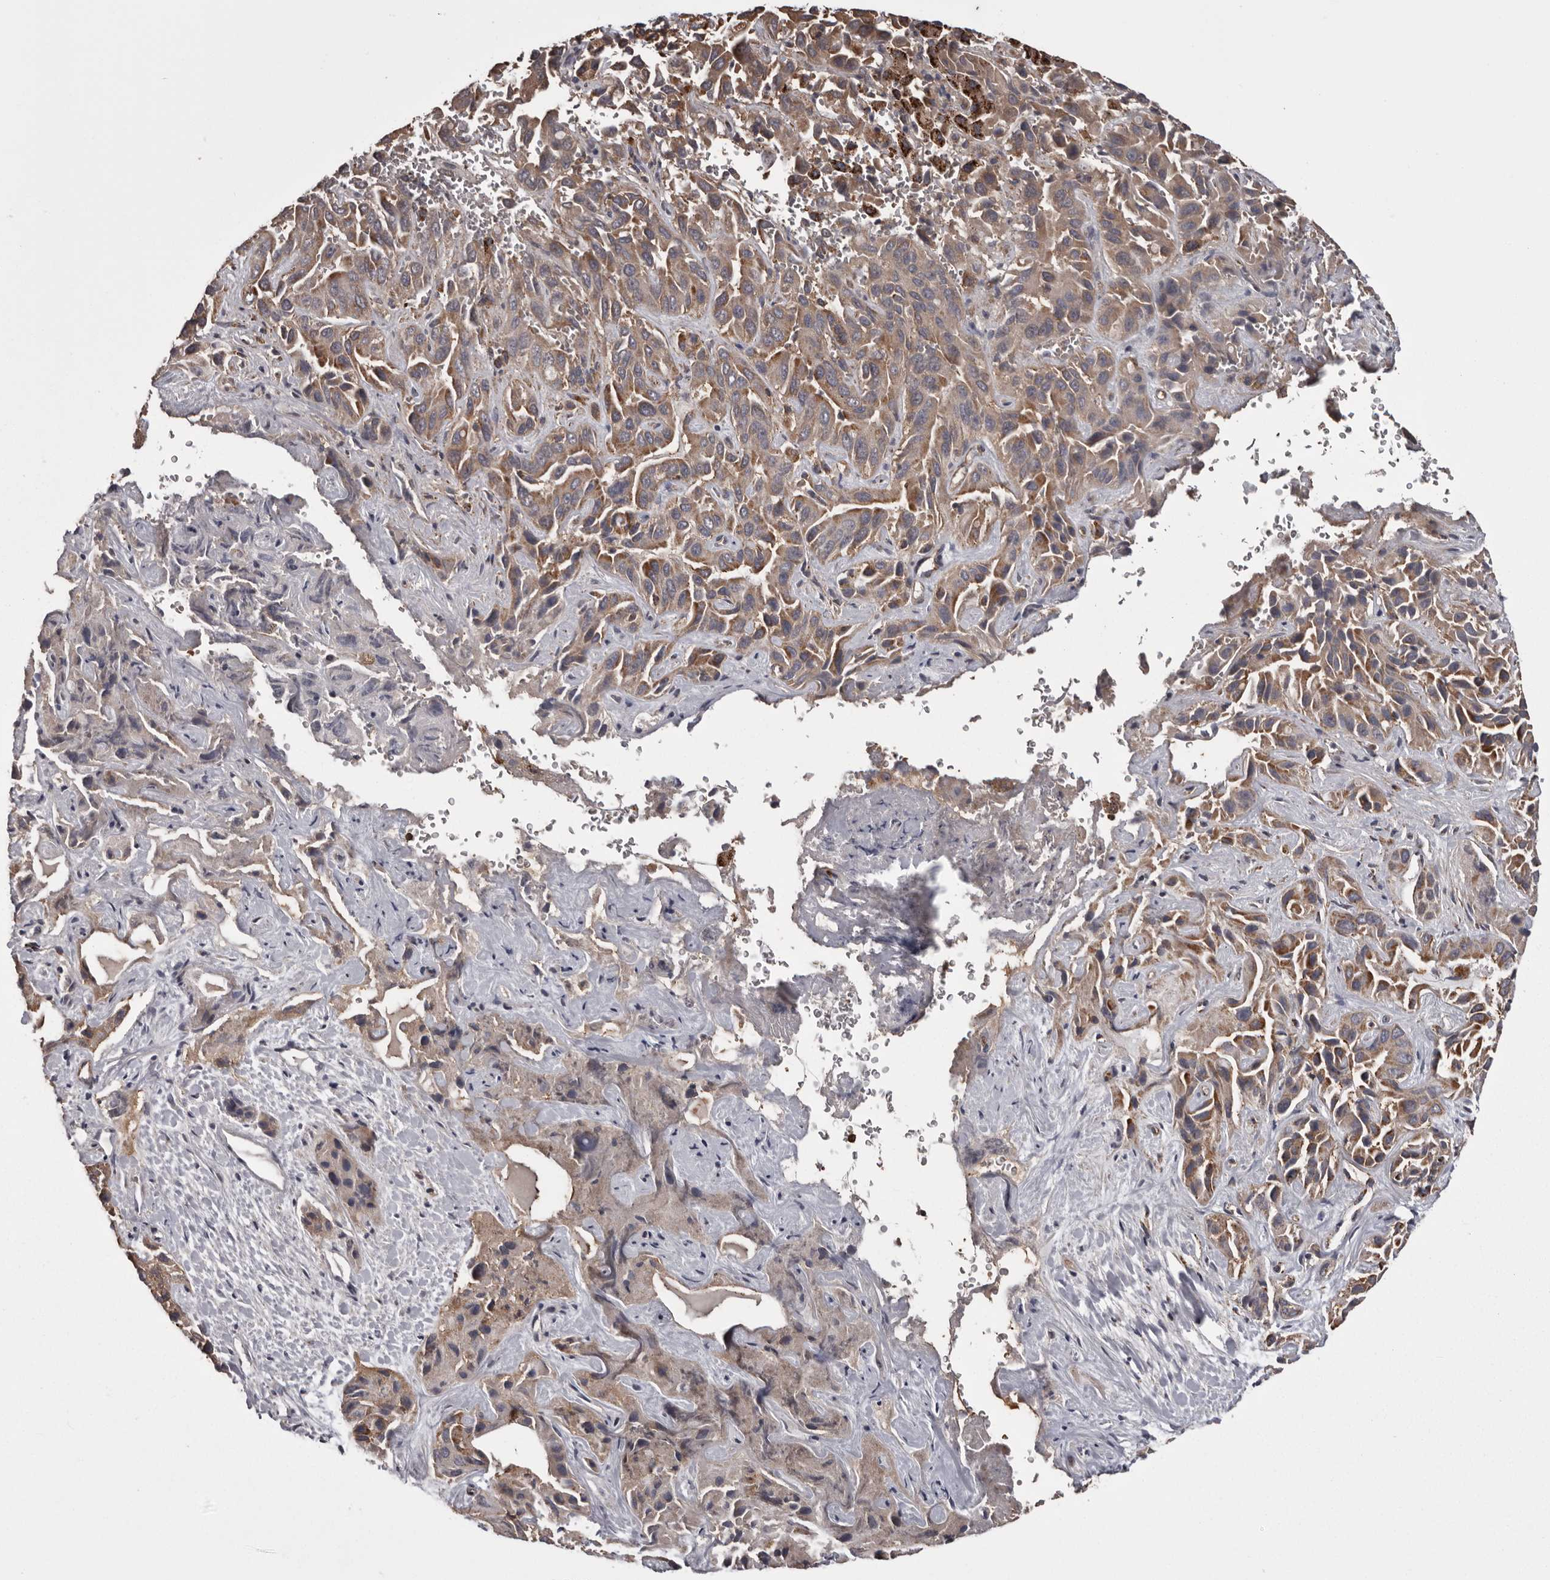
{"staining": {"intensity": "moderate", "quantity": ">75%", "location": "cytoplasmic/membranous"}, "tissue": "liver cancer", "cell_type": "Tumor cells", "image_type": "cancer", "snomed": [{"axis": "morphology", "description": "Cholangiocarcinoma"}, {"axis": "topography", "description": "Liver"}], "caption": "Liver cancer stained with a protein marker exhibits moderate staining in tumor cells.", "gene": "DARS1", "patient": {"sex": "female", "age": 52}}